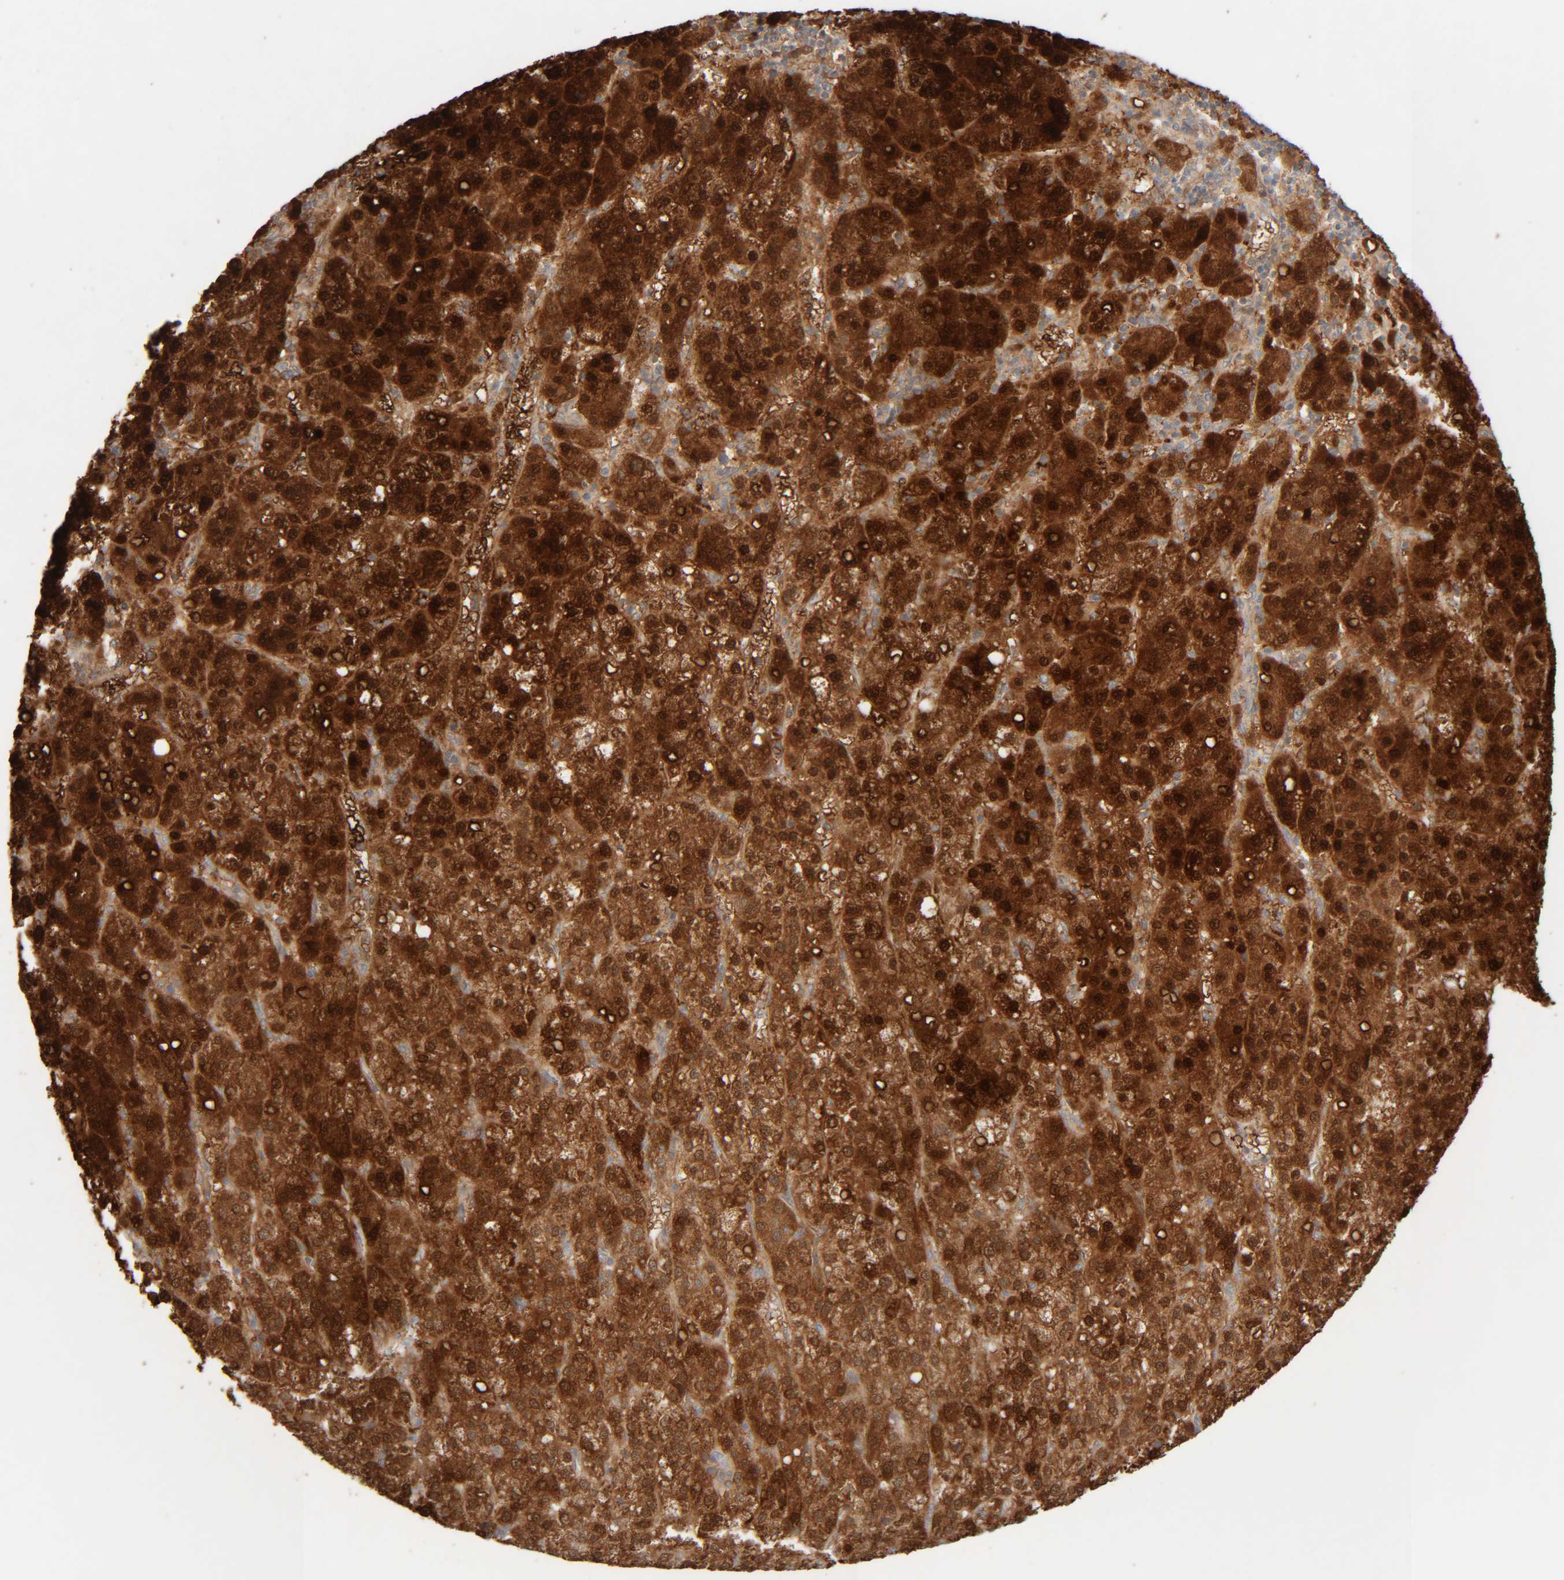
{"staining": {"intensity": "strong", "quantity": ">75%", "location": "cytoplasmic/membranous,nuclear"}, "tissue": "liver cancer", "cell_type": "Tumor cells", "image_type": "cancer", "snomed": [{"axis": "morphology", "description": "Carcinoma, Hepatocellular, NOS"}, {"axis": "topography", "description": "Liver"}], "caption": "This micrograph reveals immunohistochemistry (IHC) staining of liver cancer (hepatocellular carcinoma), with high strong cytoplasmic/membranous and nuclear positivity in approximately >75% of tumor cells.", "gene": "RIDA", "patient": {"sex": "female", "age": 58}}